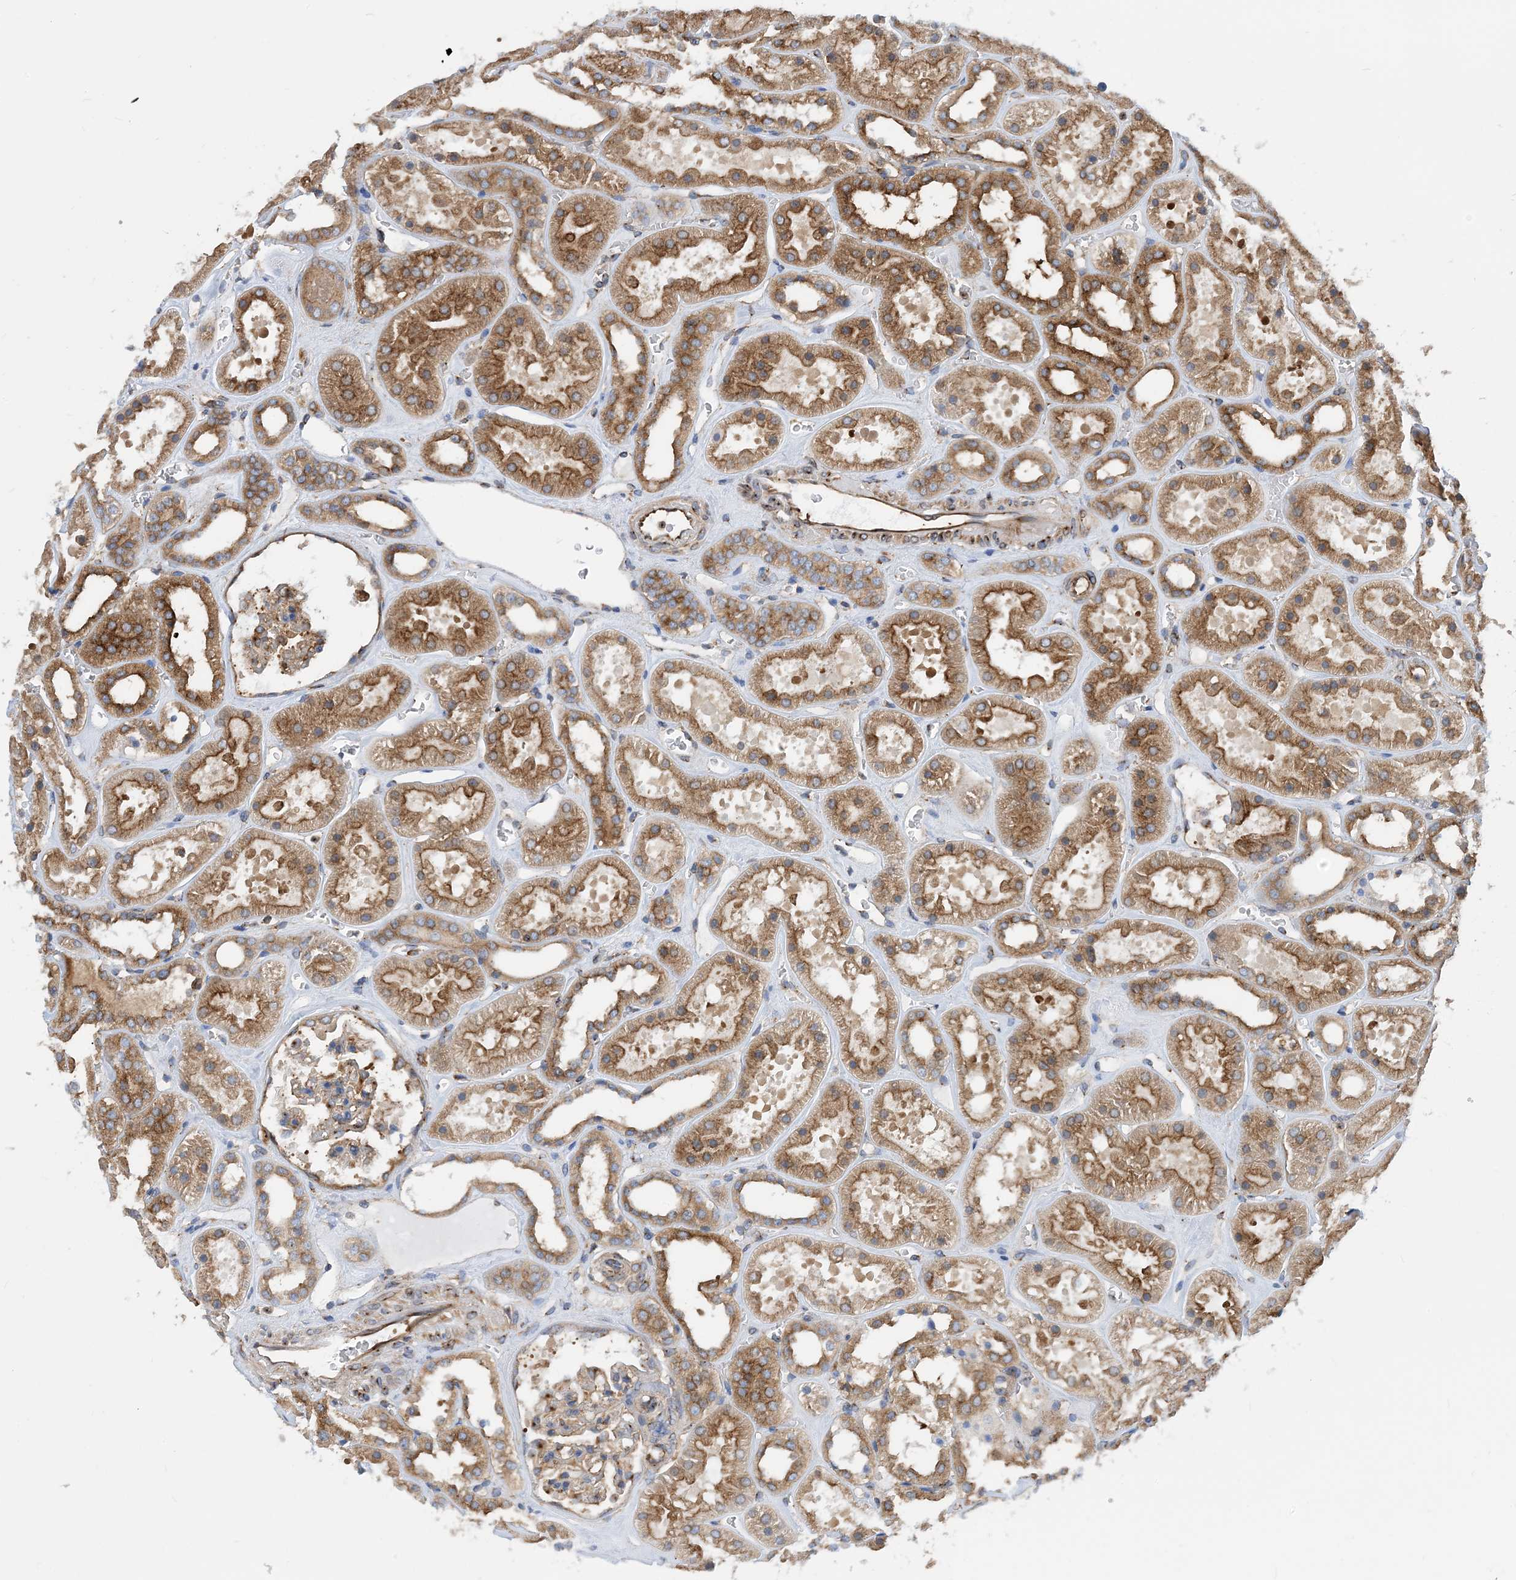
{"staining": {"intensity": "moderate", "quantity": ">75%", "location": "cytoplasmic/membranous"}, "tissue": "kidney", "cell_type": "Cells in glomeruli", "image_type": "normal", "snomed": [{"axis": "morphology", "description": "Normal tissue, NOS"}, {"axis": "topography", "description": "Kidney"}], "caption": "Immunohistochemical staining of benign kidney shows >75% levels of moderate cytoplasmic/membranous protein positivity in approximately >75% of cells in glomeruli. Nuclei are stained in blue.", "gene": "DYNC1LI1", "patient": {"sex": "female", "age": 41}}